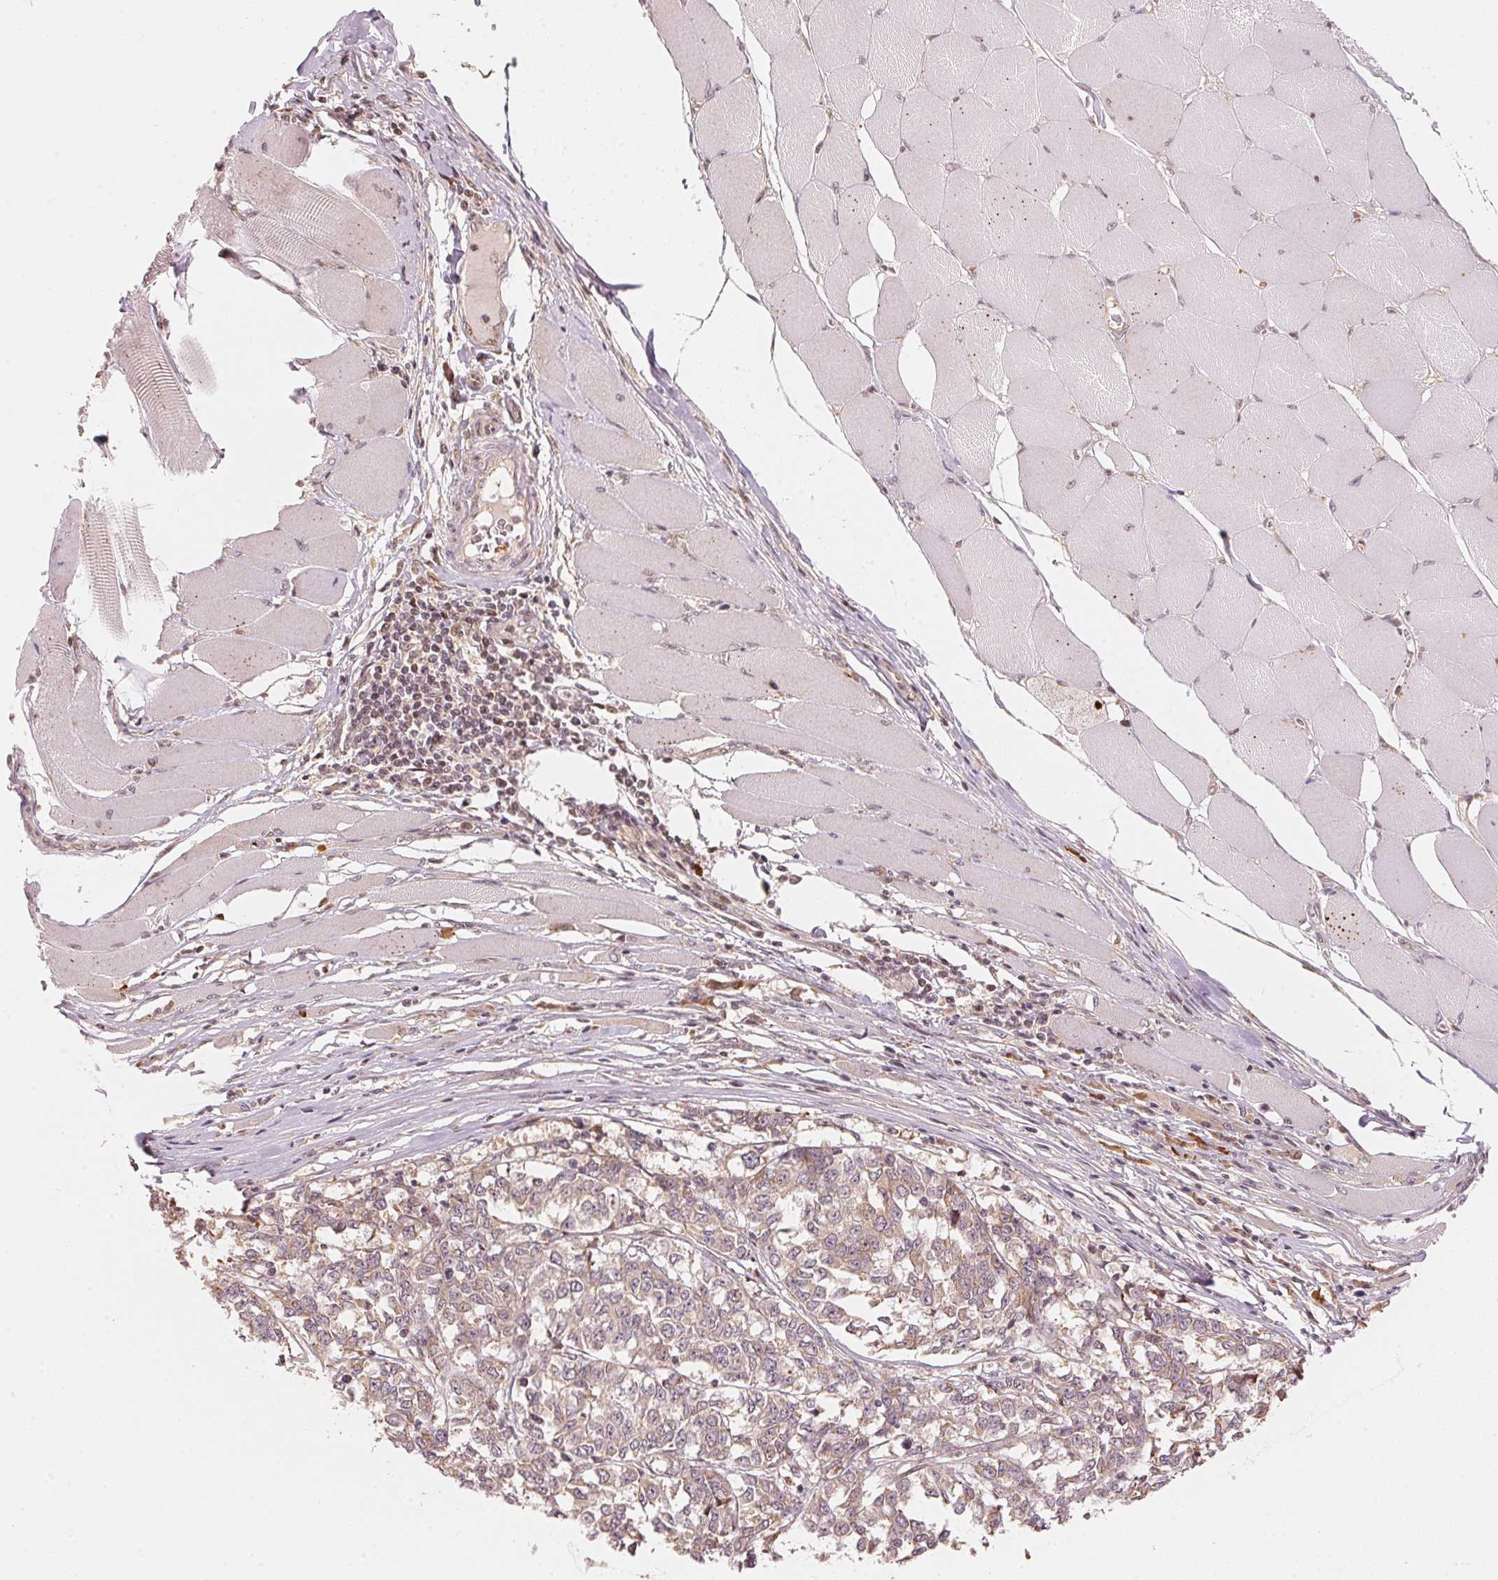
{"staining": {"intensity": "moderate", "quantity": "25%-75%", "location": "cytoplasmic/membranous"}, "tissue": "melanoma", "cell_type": "Tumor cells", "image_type": "cancer", "snomed": [{"axis": "morphology", "description": "Malignant melanoma, NOS"}, {"axis": "topography", "description": "Skin"}], "caption": "A medium amount of moderate cytoplasmic/membranous staining is present in approximately 25%-75% of tumor cells in melanoma tissue.", "gene": "PRKN", "patient": {"sex": "female", "age": 72}}